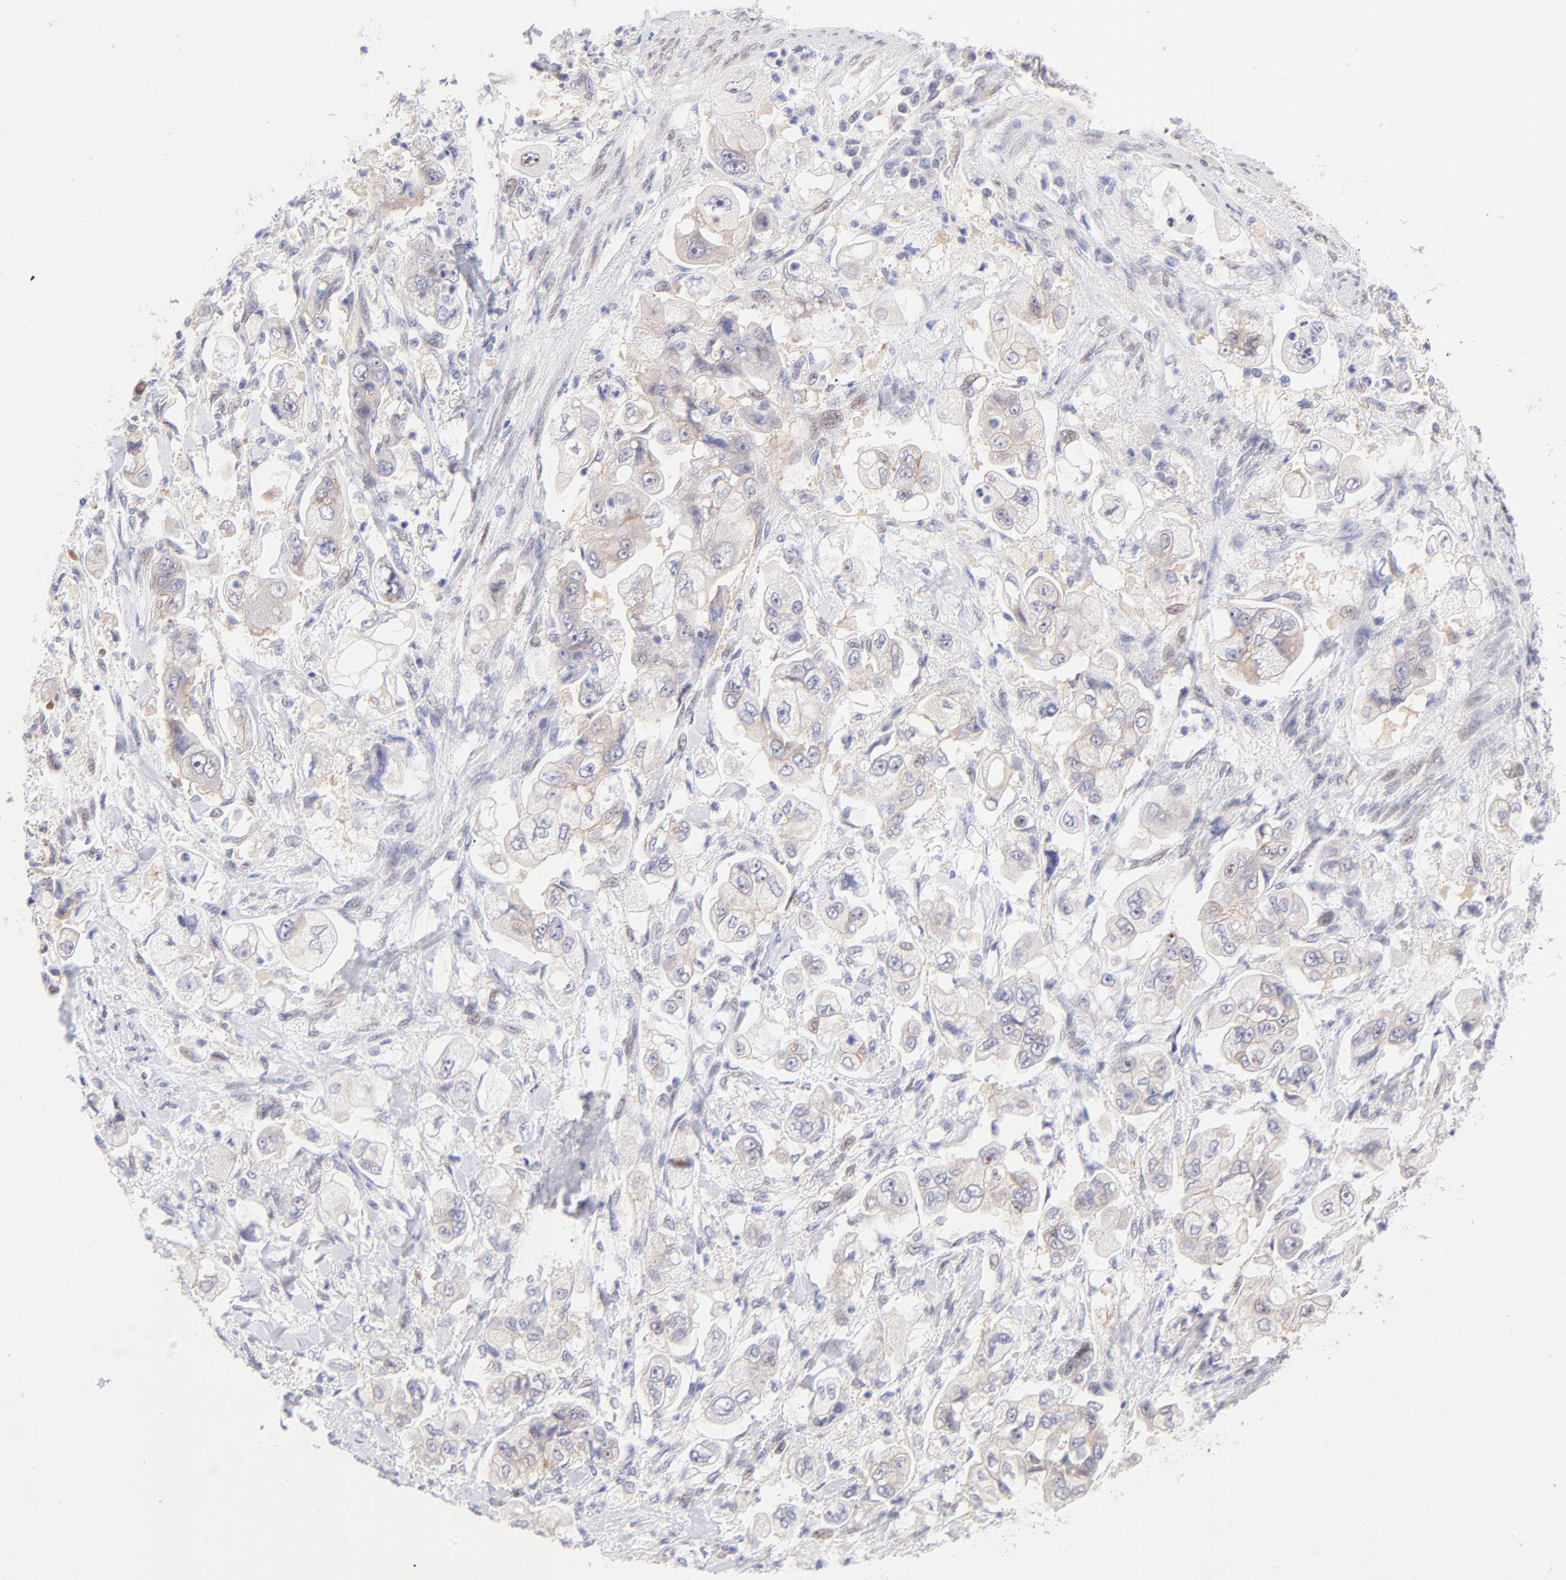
{"staining": {"intensity": "weak", "quantity": "<25%", "location": "cytoplasmic/membranous"}, "tissue": "stomach cancer", "cell_type": "Tumor cells", "image_type": "cancer", "snomed": [{"axis": "morphology", "description": "Adenocarcinoma, NOS"}, {"axis": "topography", "description": "Stomach"}], "caption": "The histopathology image reveals no significant expression in tumor cells of stomach cancer. (DAB IHC visualized using brightfield microscopy, high magnification).", "gene": "PBDC1", "patient": {"sex": "male", "age": 62}}